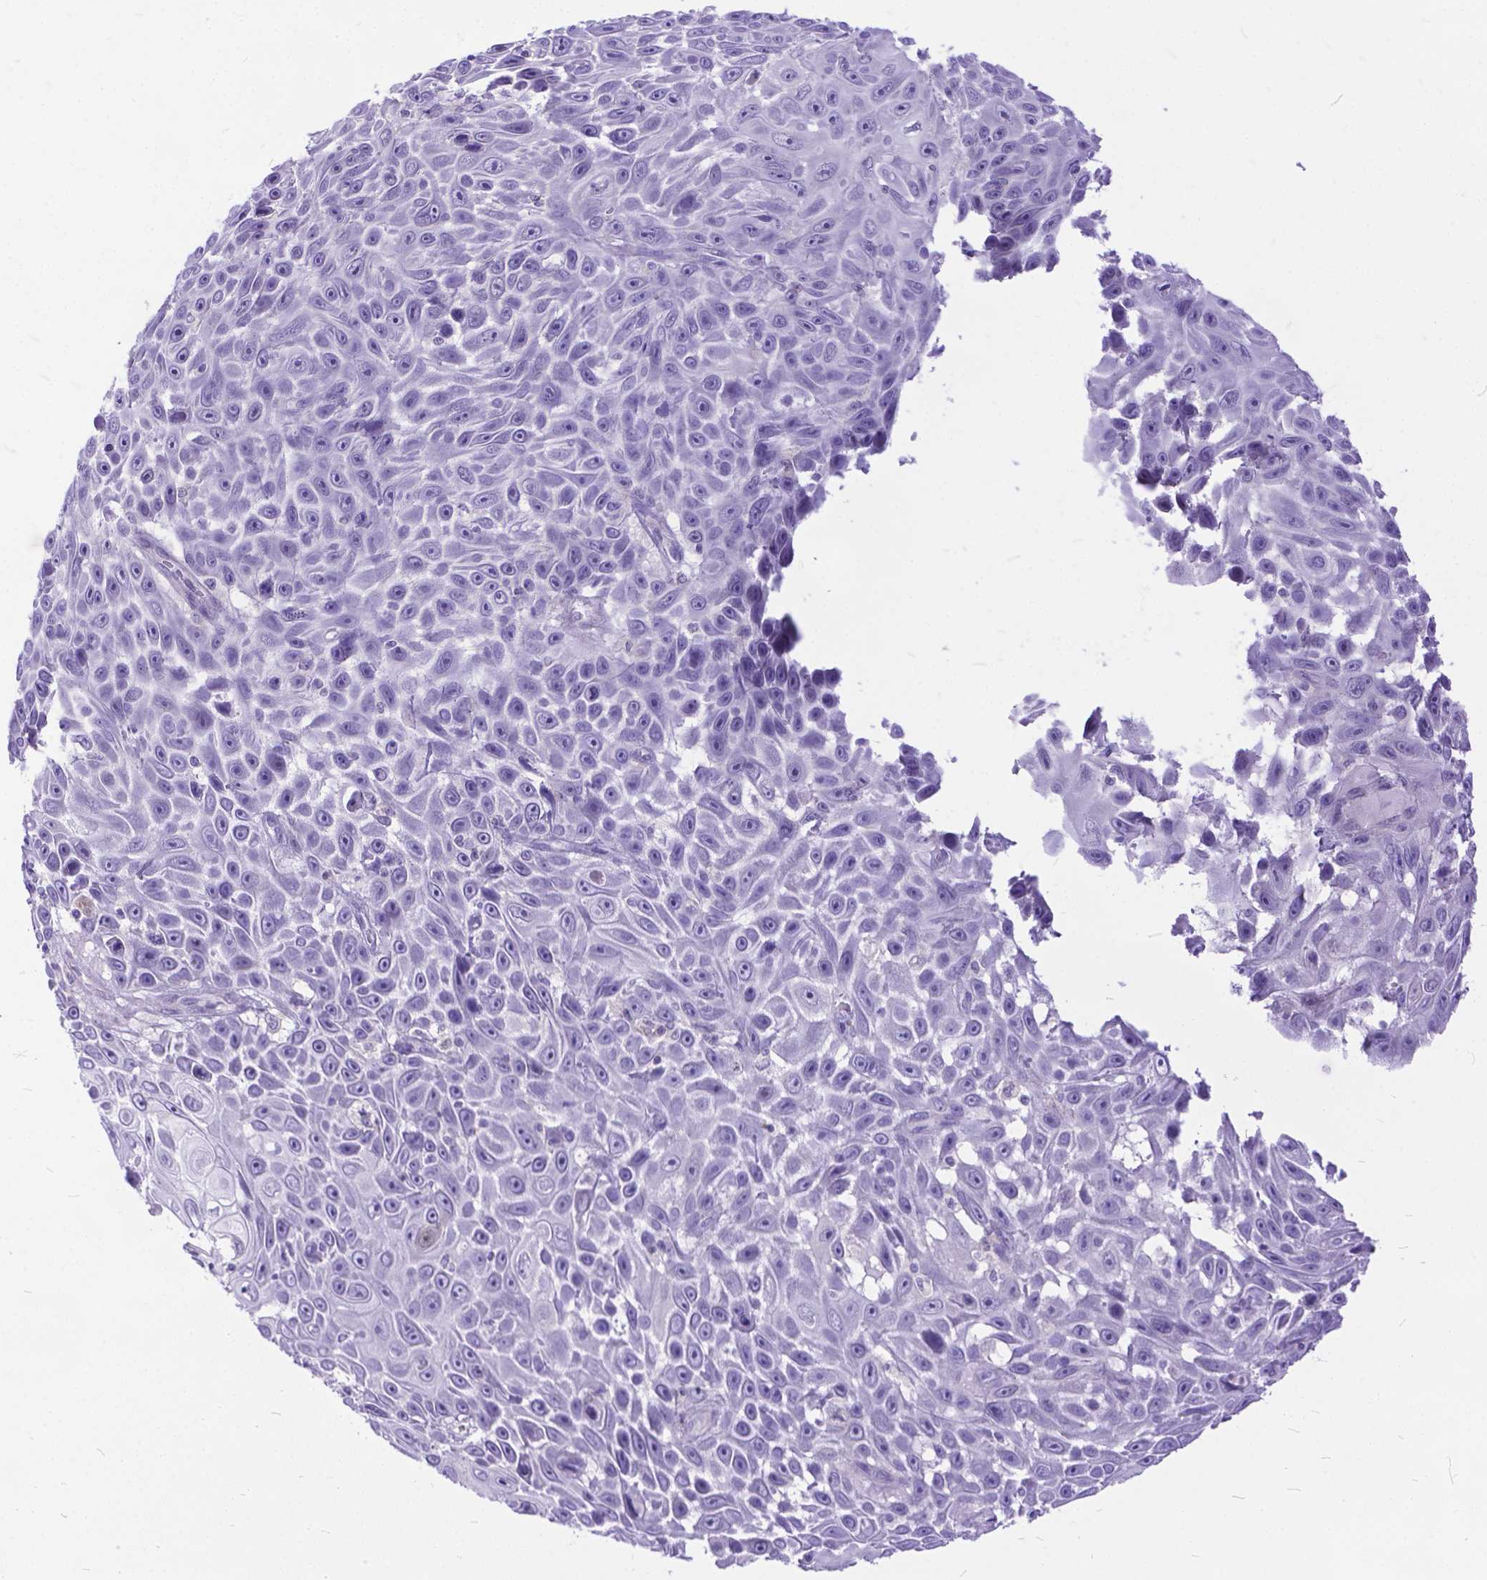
{"staining": {"intensity": "negative", "quantity": "none", "location": "none"}, "tissue": "skin cancer", "cell_type": "Tumor cells", "image_type": "cancer", "snomed": [{"axis": "morphology", "description": "Squamous cell carcinoma, NOS"}, {"axis": "topography", "description": "Skin"}], "caption": "Tumor cells show no significant protein staining in skin cancer.", "gene": "TMEM169", "patient": {"sex": "male", "age": 82}}